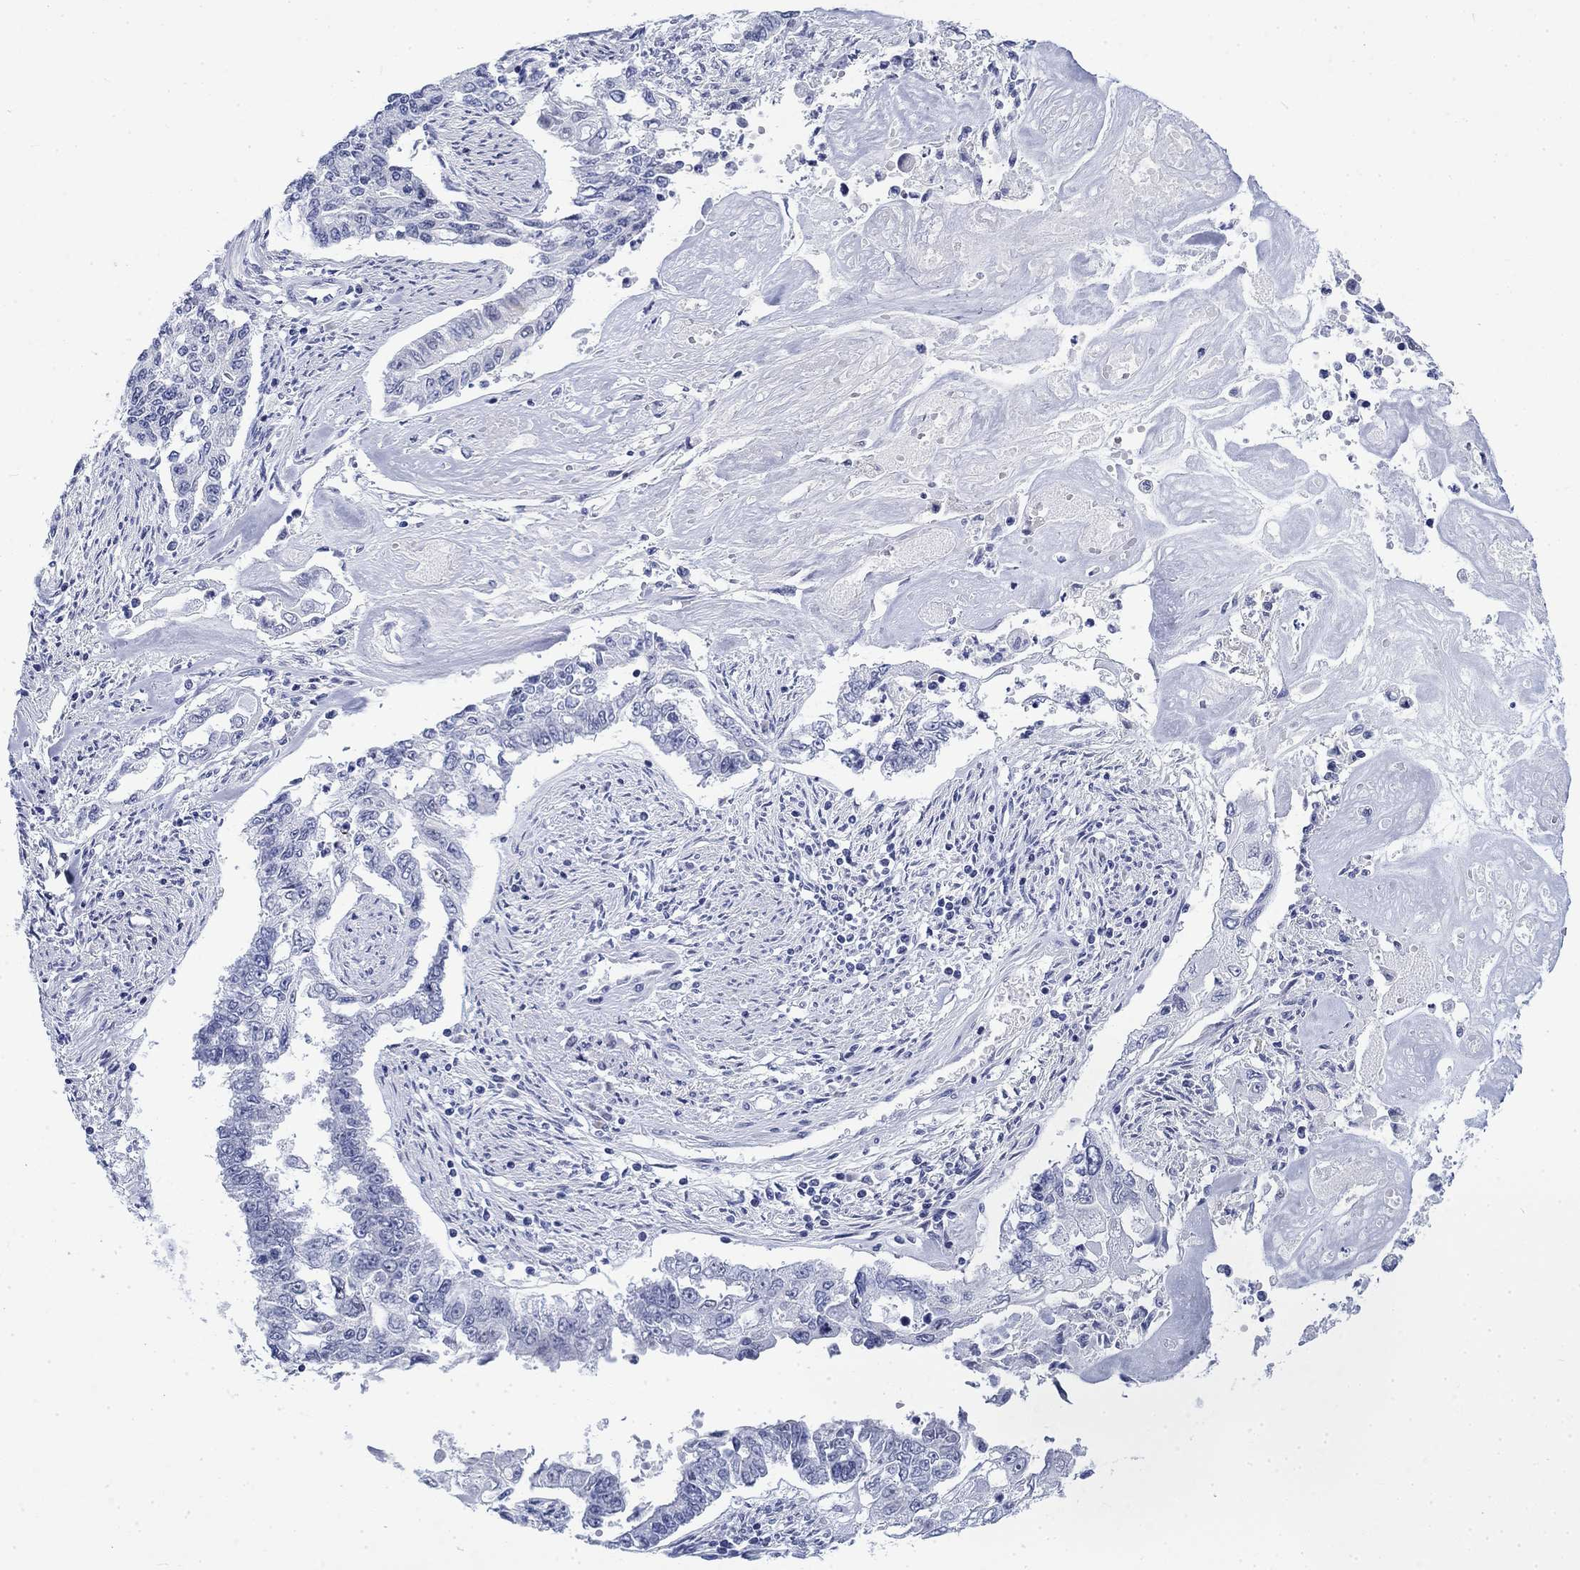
{"staining": {"intensity": "negative", "quantity": "none", "location": "none"}, "tissue": "endometrial cancer", "cell_type": "Tumor cells", "image_type": "cancer", "snomed": [{"axis": "morphology", "description": "Adenocarcinoma, NOS"}, {"axis": "topography", "description": "Uterus"}], "caption": "The photomicrograph demonstrates no staining of tumor cells in endometrial cancer (adenocarcinoma).", "gene": "KRT76", "patient": {"sex": "female", "age": 59}}